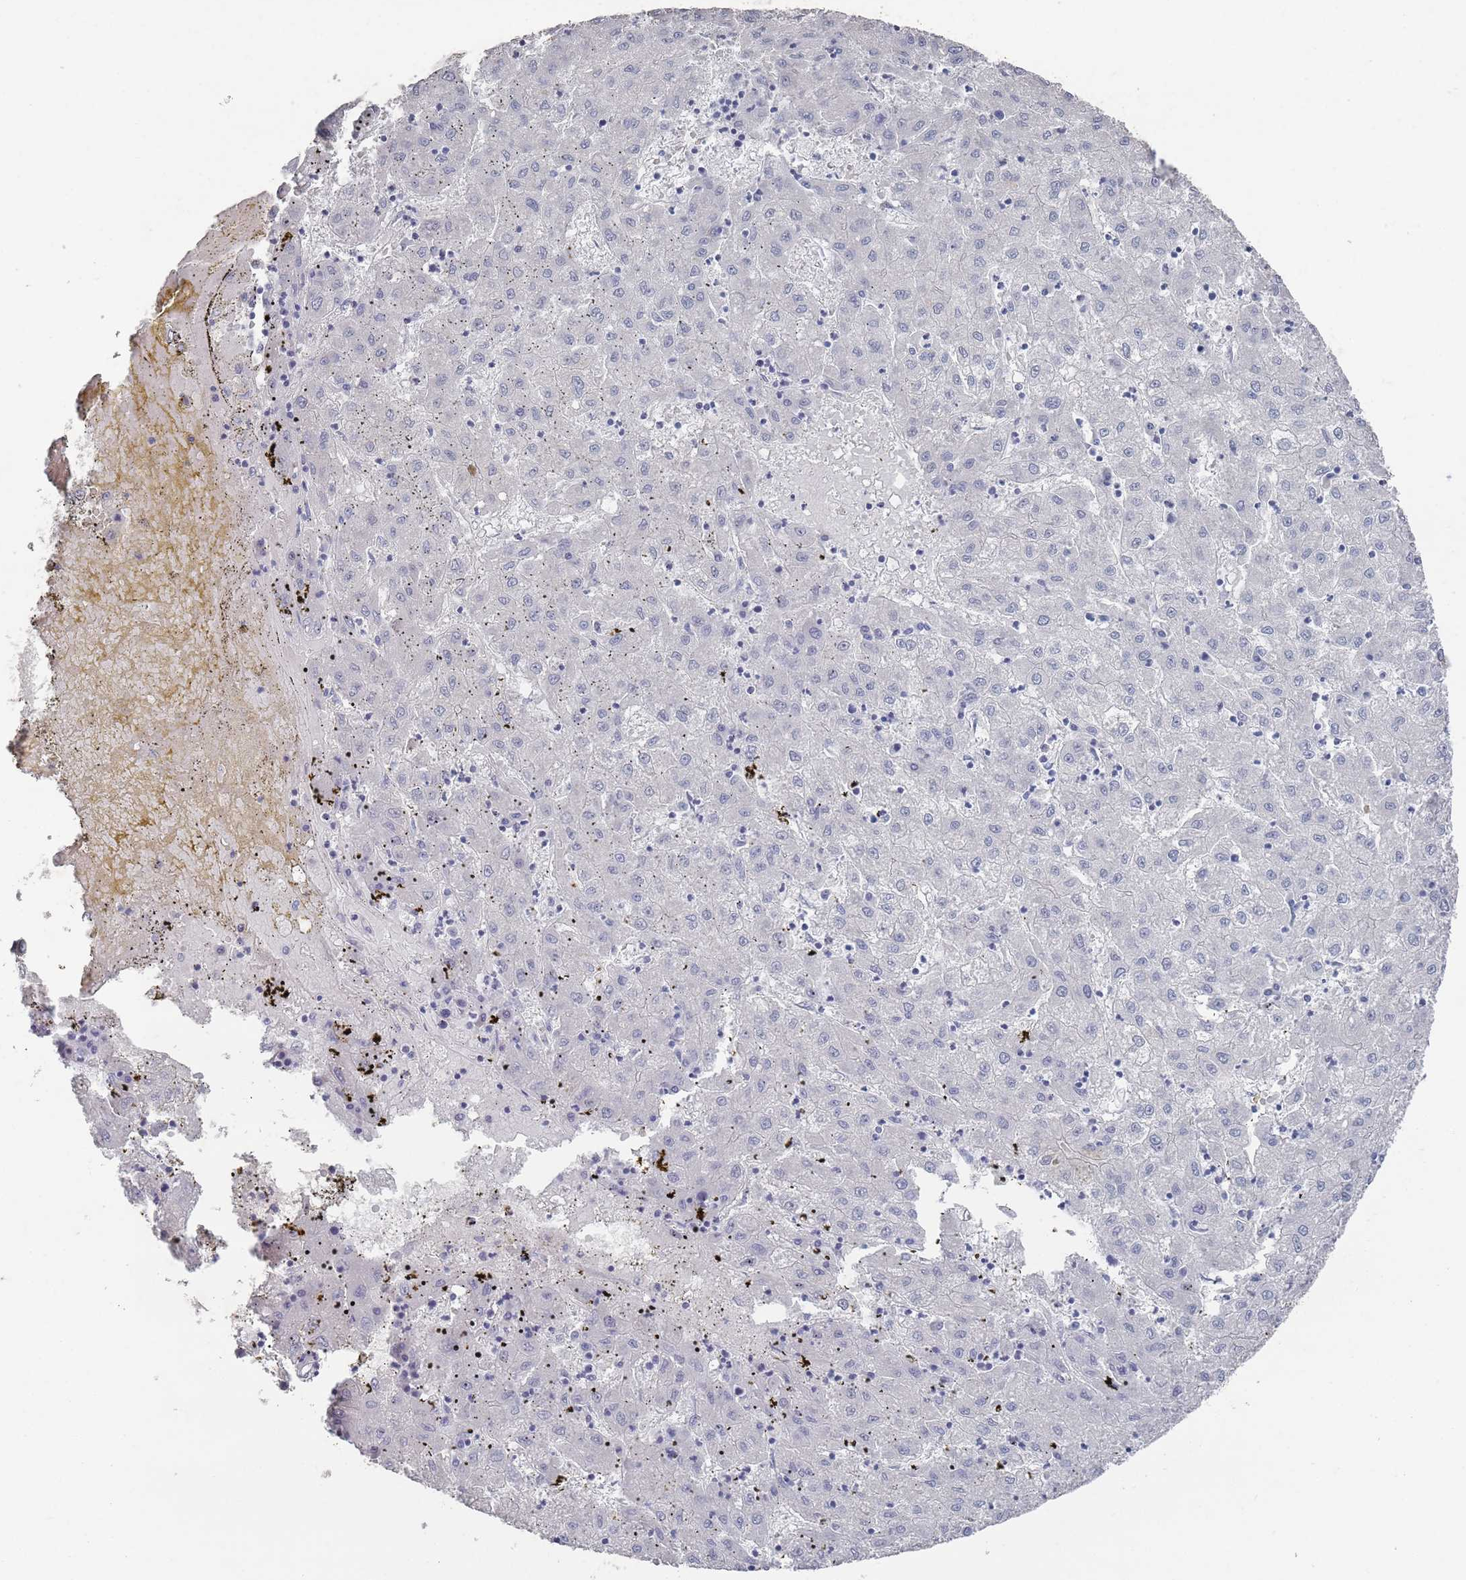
{"staining": {"intensity": "negative", "quantity": "none", "location": "none"}, "tissue": "liver cancer", "cell_type": "Tumor cells", "image_type": "cancer", "snomed": [{"axis": "morphology", "description": "Carcinoma, Hepatocellular, NOS"}, {"axis": "topography", "description": "Liver"}], "caption": "There is no significant staining in tumor cells of liver hepatocellular carcinoma.", "gene": "PROM2", "patient": {"sex": "male", "age": 72}}